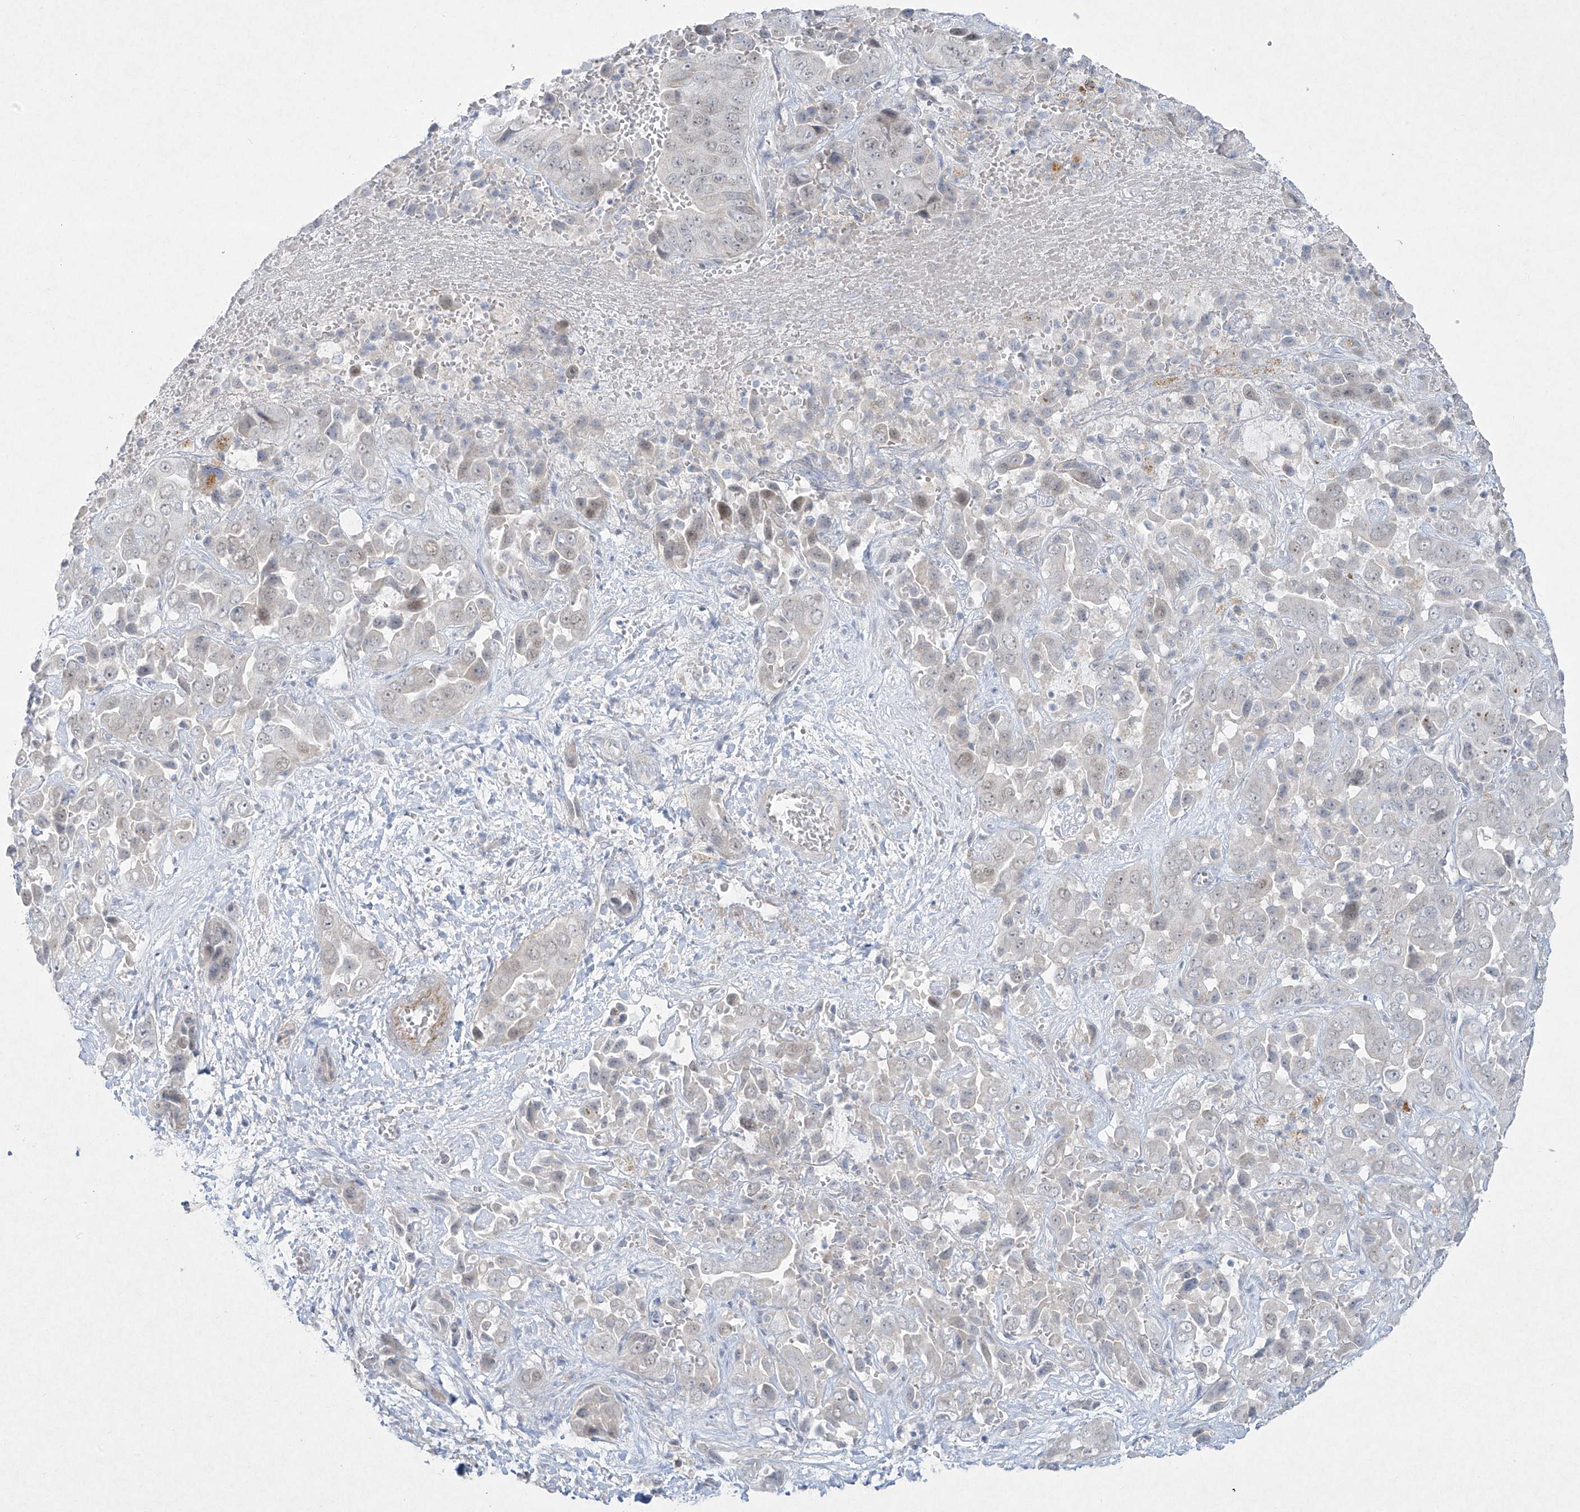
{"staining": {"intensity": "weak", "quantity": "<25%", "location": "nuclear"}, "tissue": "liver cancer", "cell_type": "Tumor cells", "image_type": "cancer", "snomed": [{"axis": "morphology", "description": "Cholangiocarcinoma"}, {"axis": "topography", "description": "Liver"}], "caption": "The IHC image has no significant expression in tumor cells of liver cholangiocarcinoma tissue.", "gene": "PAX6", "patient": {"sex": "female", "age": 52}}